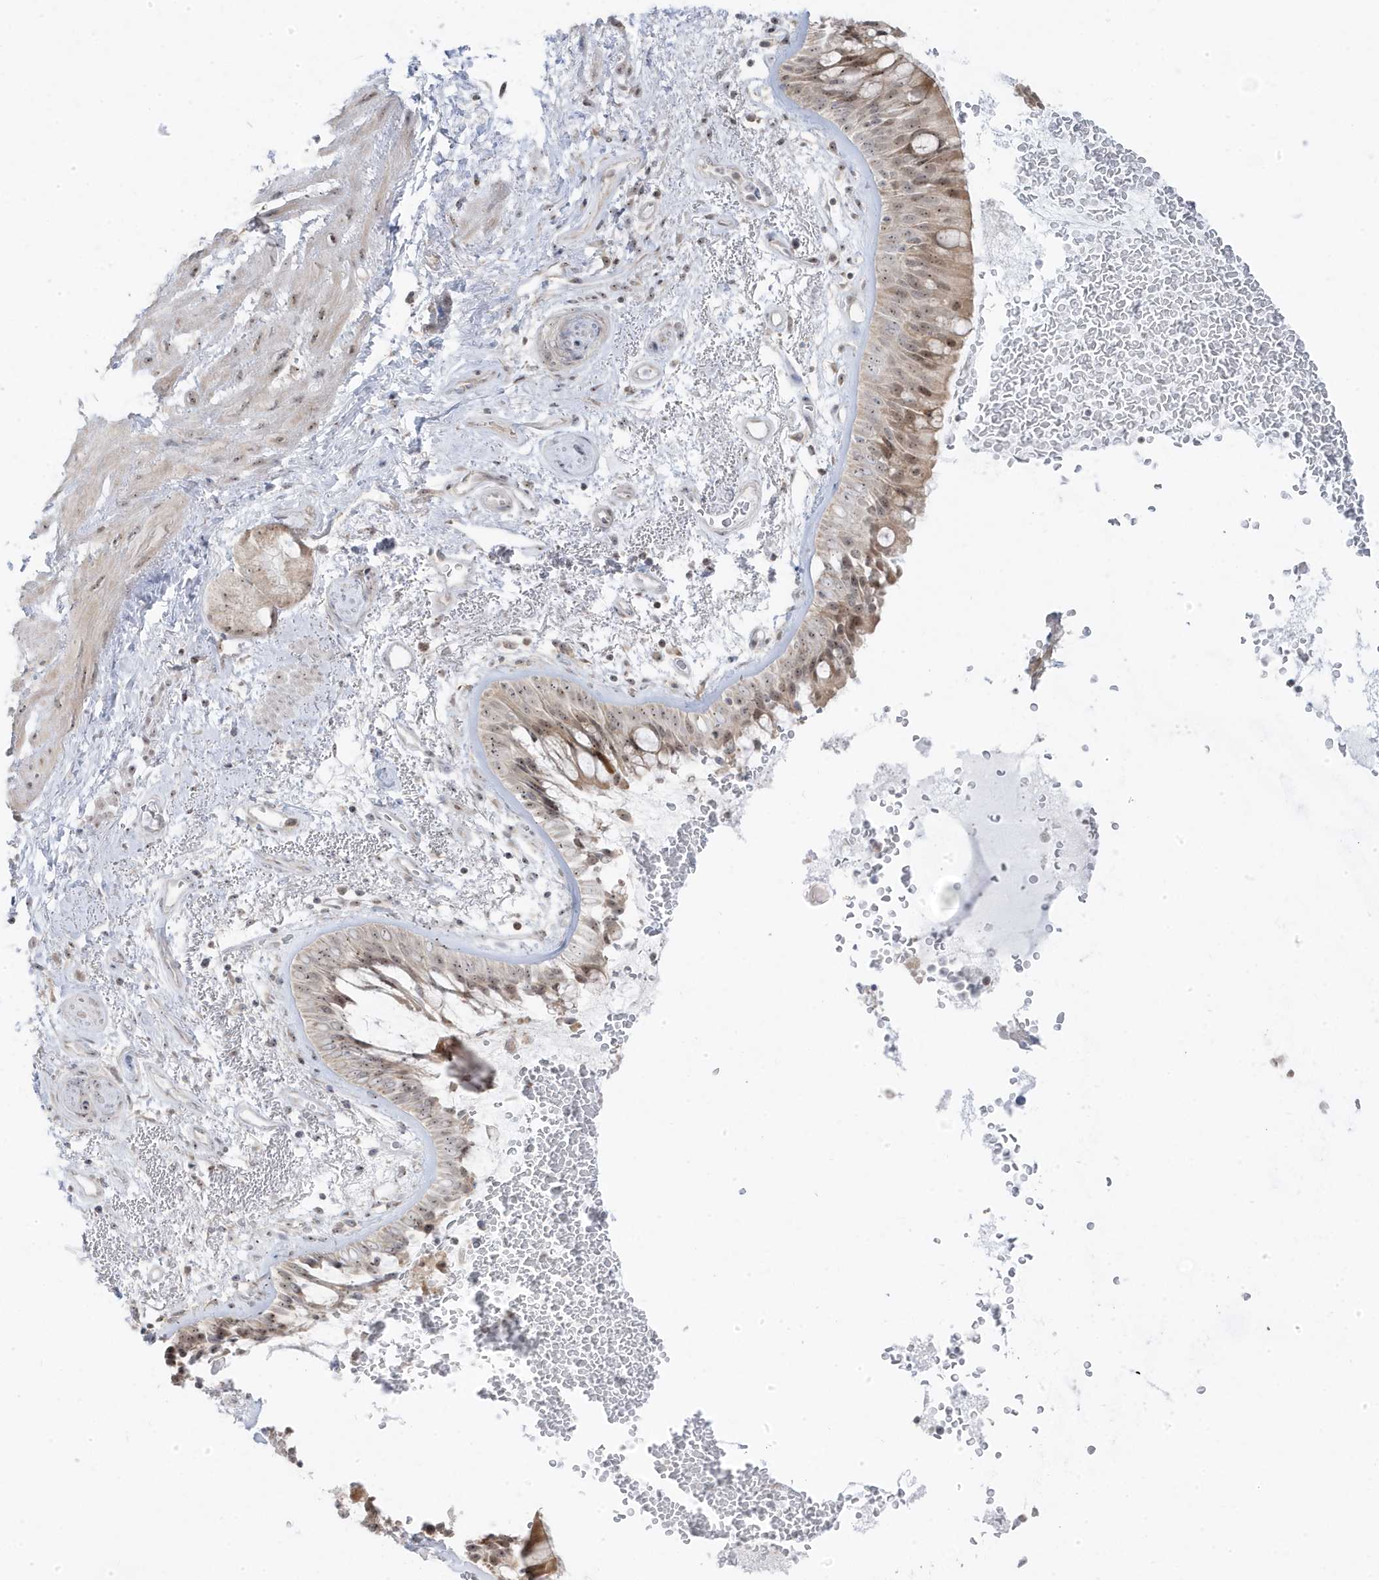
{"staining": {"intensity": "moderate", "quantity": ">75%", "location": "cytoplasmic/membranous,nuclear"}, "tissue": "bronchus", "cell_type": "Respiratory epithelial cells", "image_type": "normal", "snomed": [{"axis": "morphology", "description": "Normal tissue, NOS"}, {"axis": "morphology", "description": "Squamous cell carcinoma, NOS"}, {"axis": "topography", "description": "Lymph node"}, {"axis": "topography", "description": "Bronchus"}, {"axis": "topography", "description": "Lung"}], "caption": "Bronchus stained with DAB immunohistochemistry demonstrates medium levels of moderate cytoplasmic/membranous,nuclear positivity in about >75% of respiratory epithelial cells. (DAB (3,3'-diaminobenzidine) IHC with brightfield microscopy, high magnification).", "gene": "TSEN15", "patient": {"sex": "male", "age": 66}}